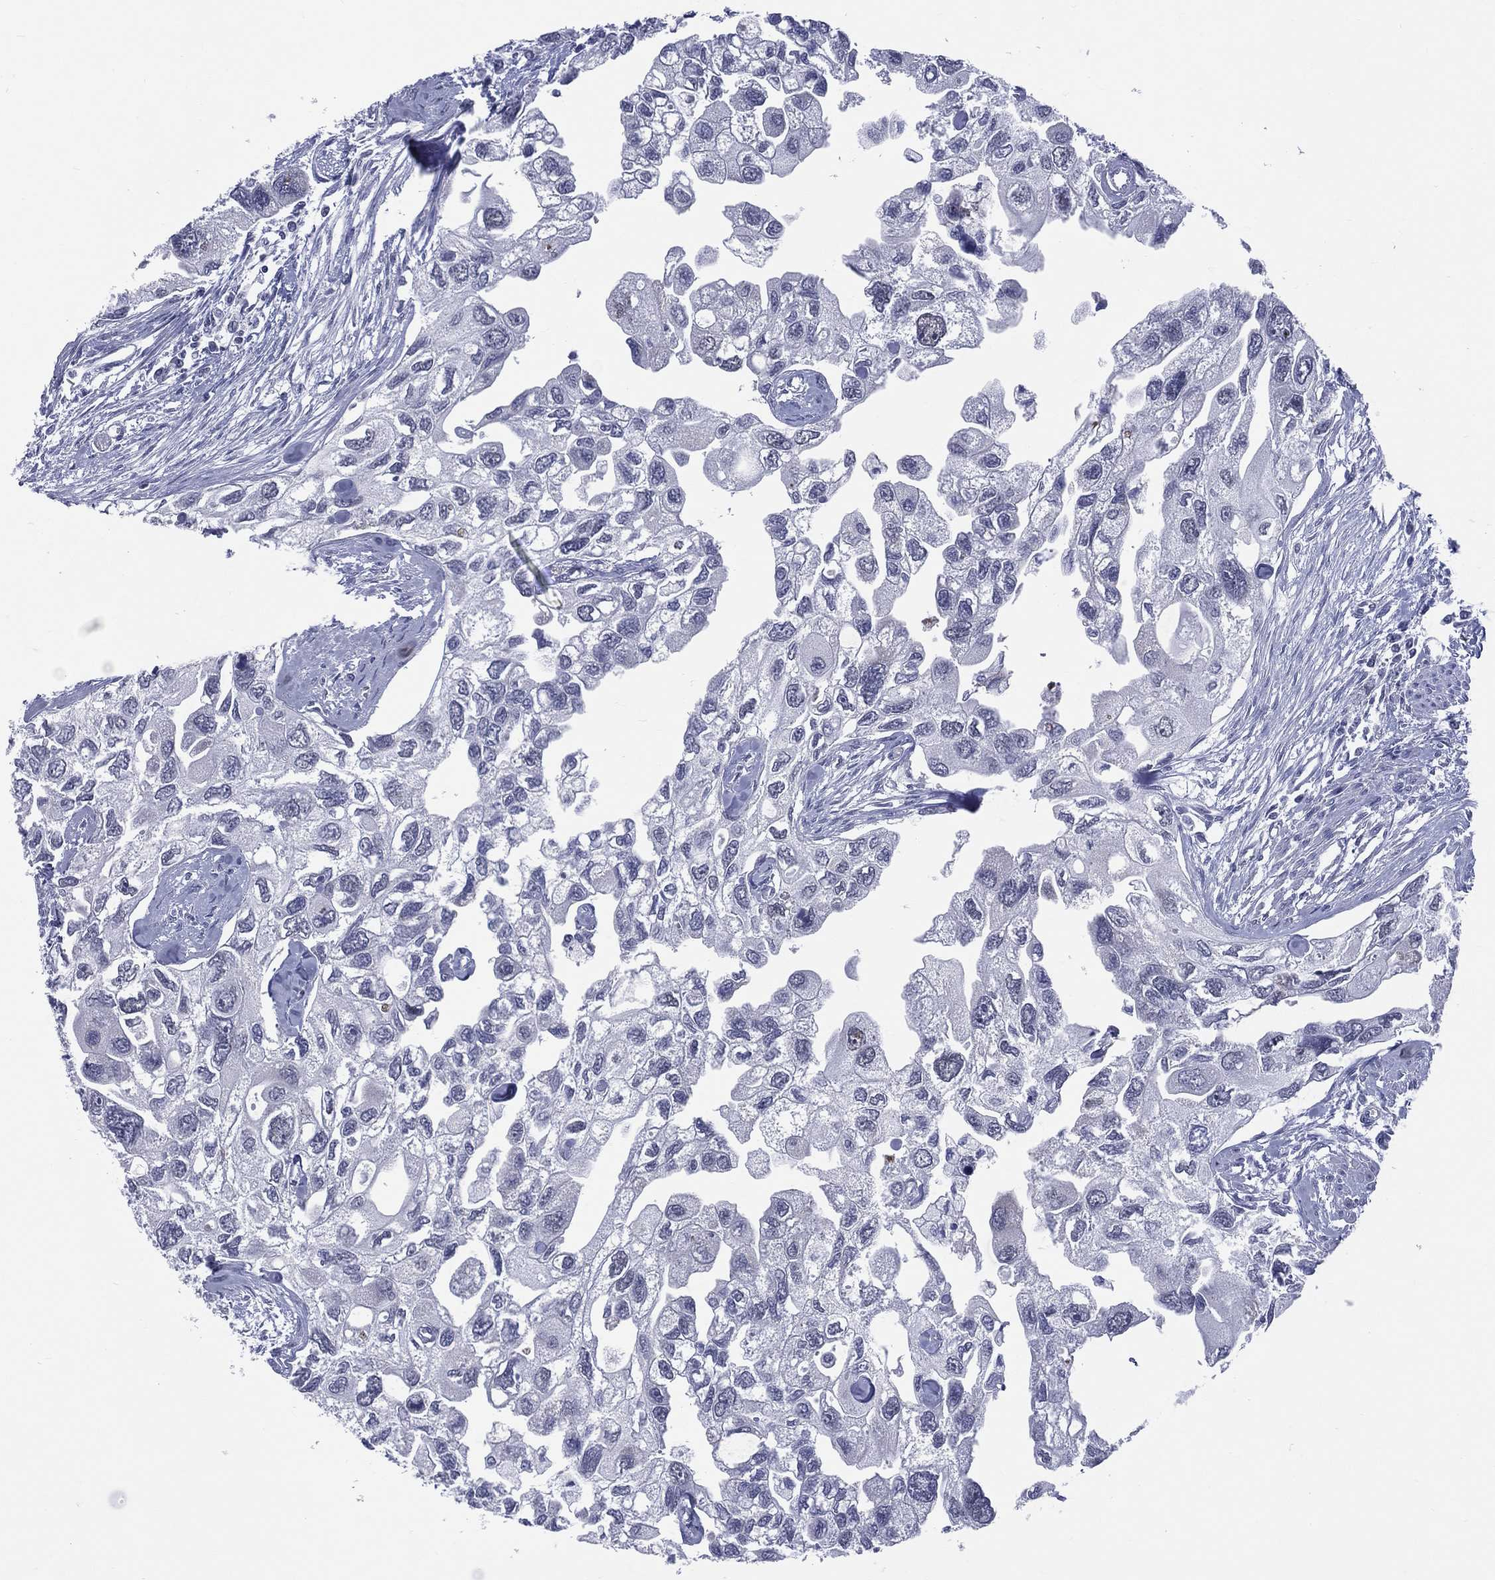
{"staining": {"intensity": "negative", "quantity": "none", "location": "none"}, "tissue": "urothelial cancer", "cell_type": "Tumor cells", "image_type": "cancer", "snomed": [{"axis": "morphology", "description": "Urothelial carcinoma, High grade"}, {"axis": "topography", "description": "Urinary bladder"}], "caption": "There is no significant expression in tumor cells of urothelial cancer. Nuclei are stained in blue.", "gene": "MLLT10", "patient": {"sex": "male", "age": 59}}